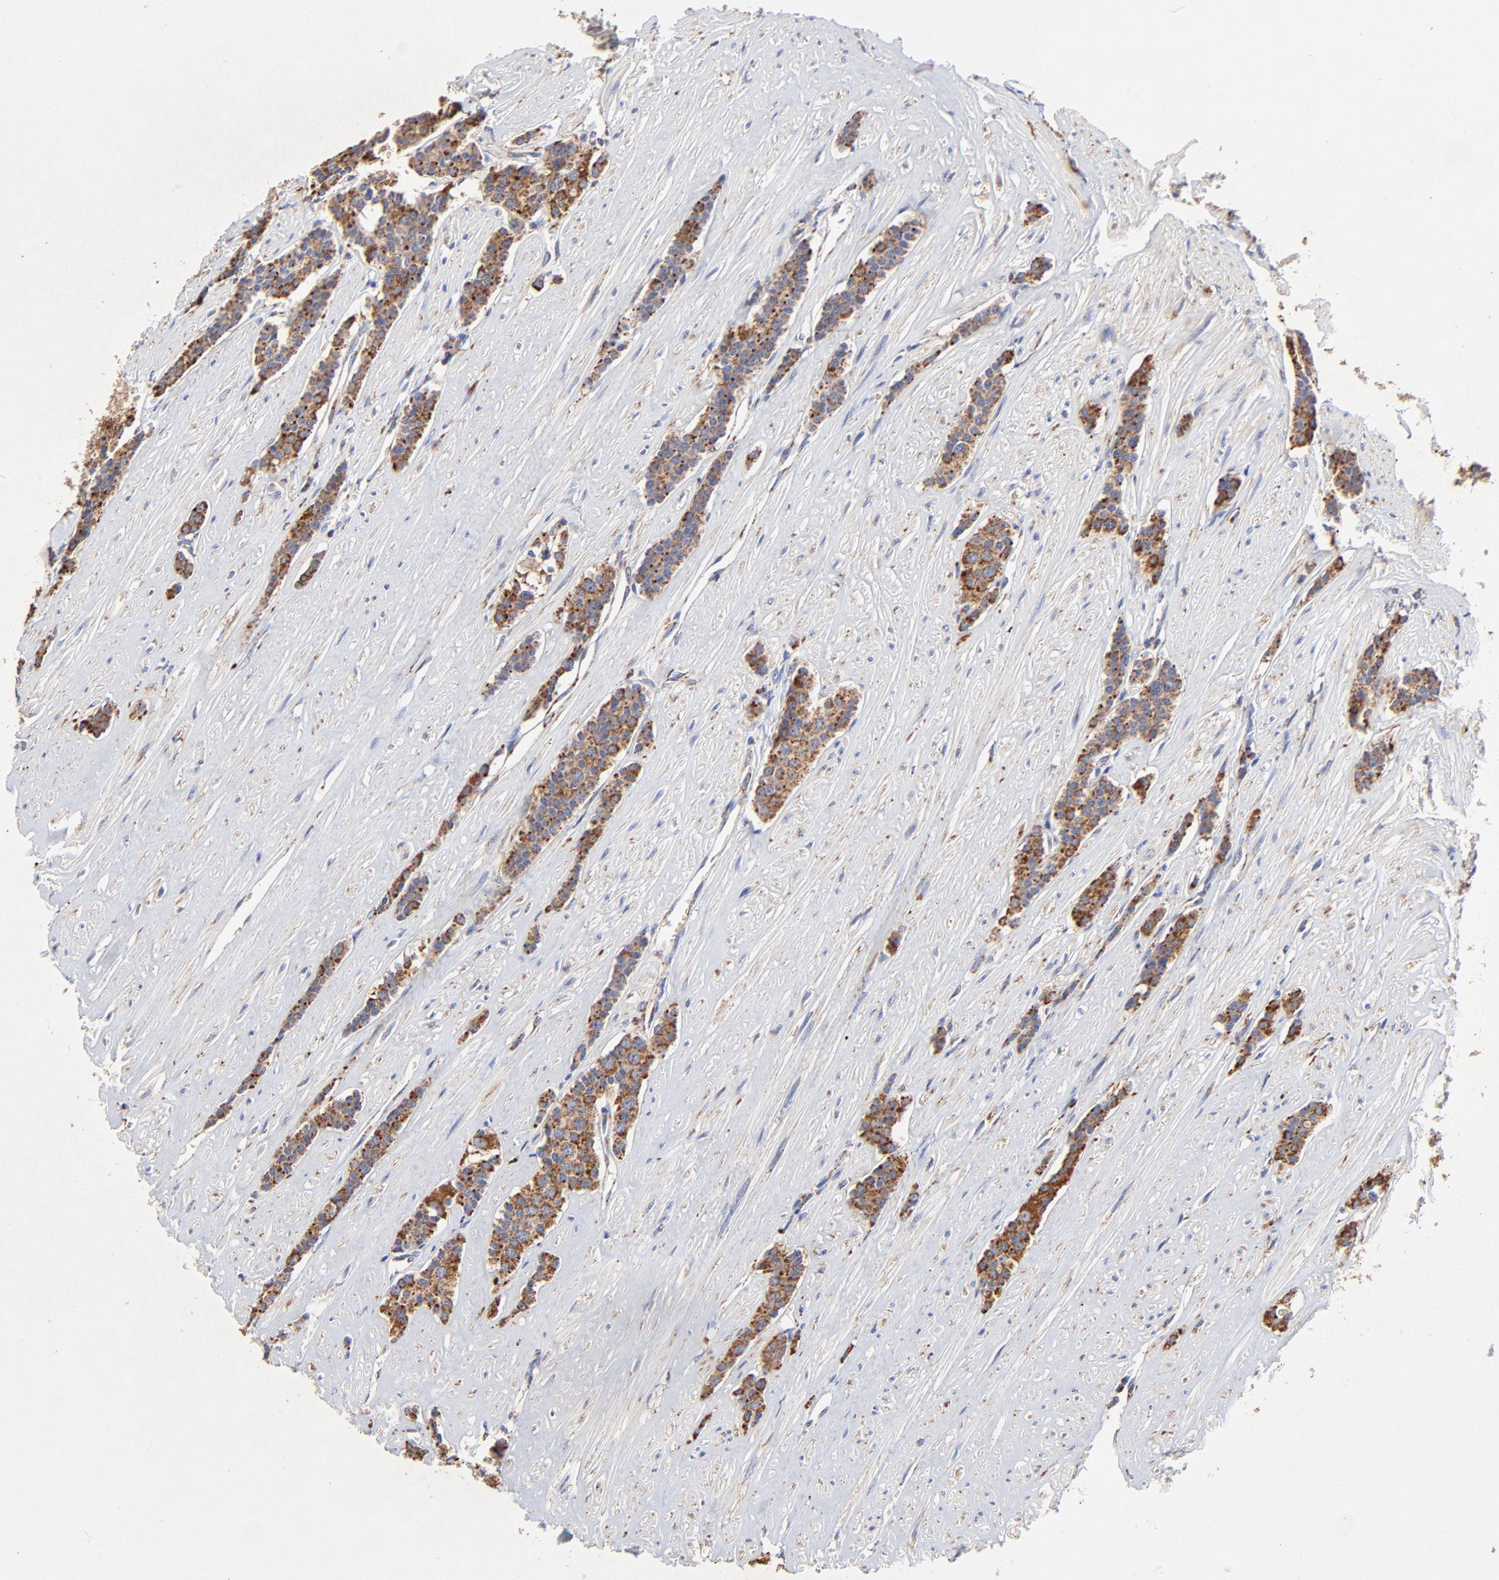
{"staining": {"intensity": "moderate", "quantity": ">75%", "location": "cytoplasmic/membranous"}, "tissue": "carcinoid", "cell_type": "Tumor cells", "image_type": "cancer", "snomed": [{"axis": "morphology", "description": "Carcinoid, malignant, NOS"}, {"axis": "topography", "description": "Small intestine"}], "caption": "Immunohistochemical staining of malignant carcinoid exhibits moderate cytoplasmic/membranous protein expression in about >75% of tumor cells.", "gene": "SSBP1", "patient": {"sex": "male", "age": 60}}